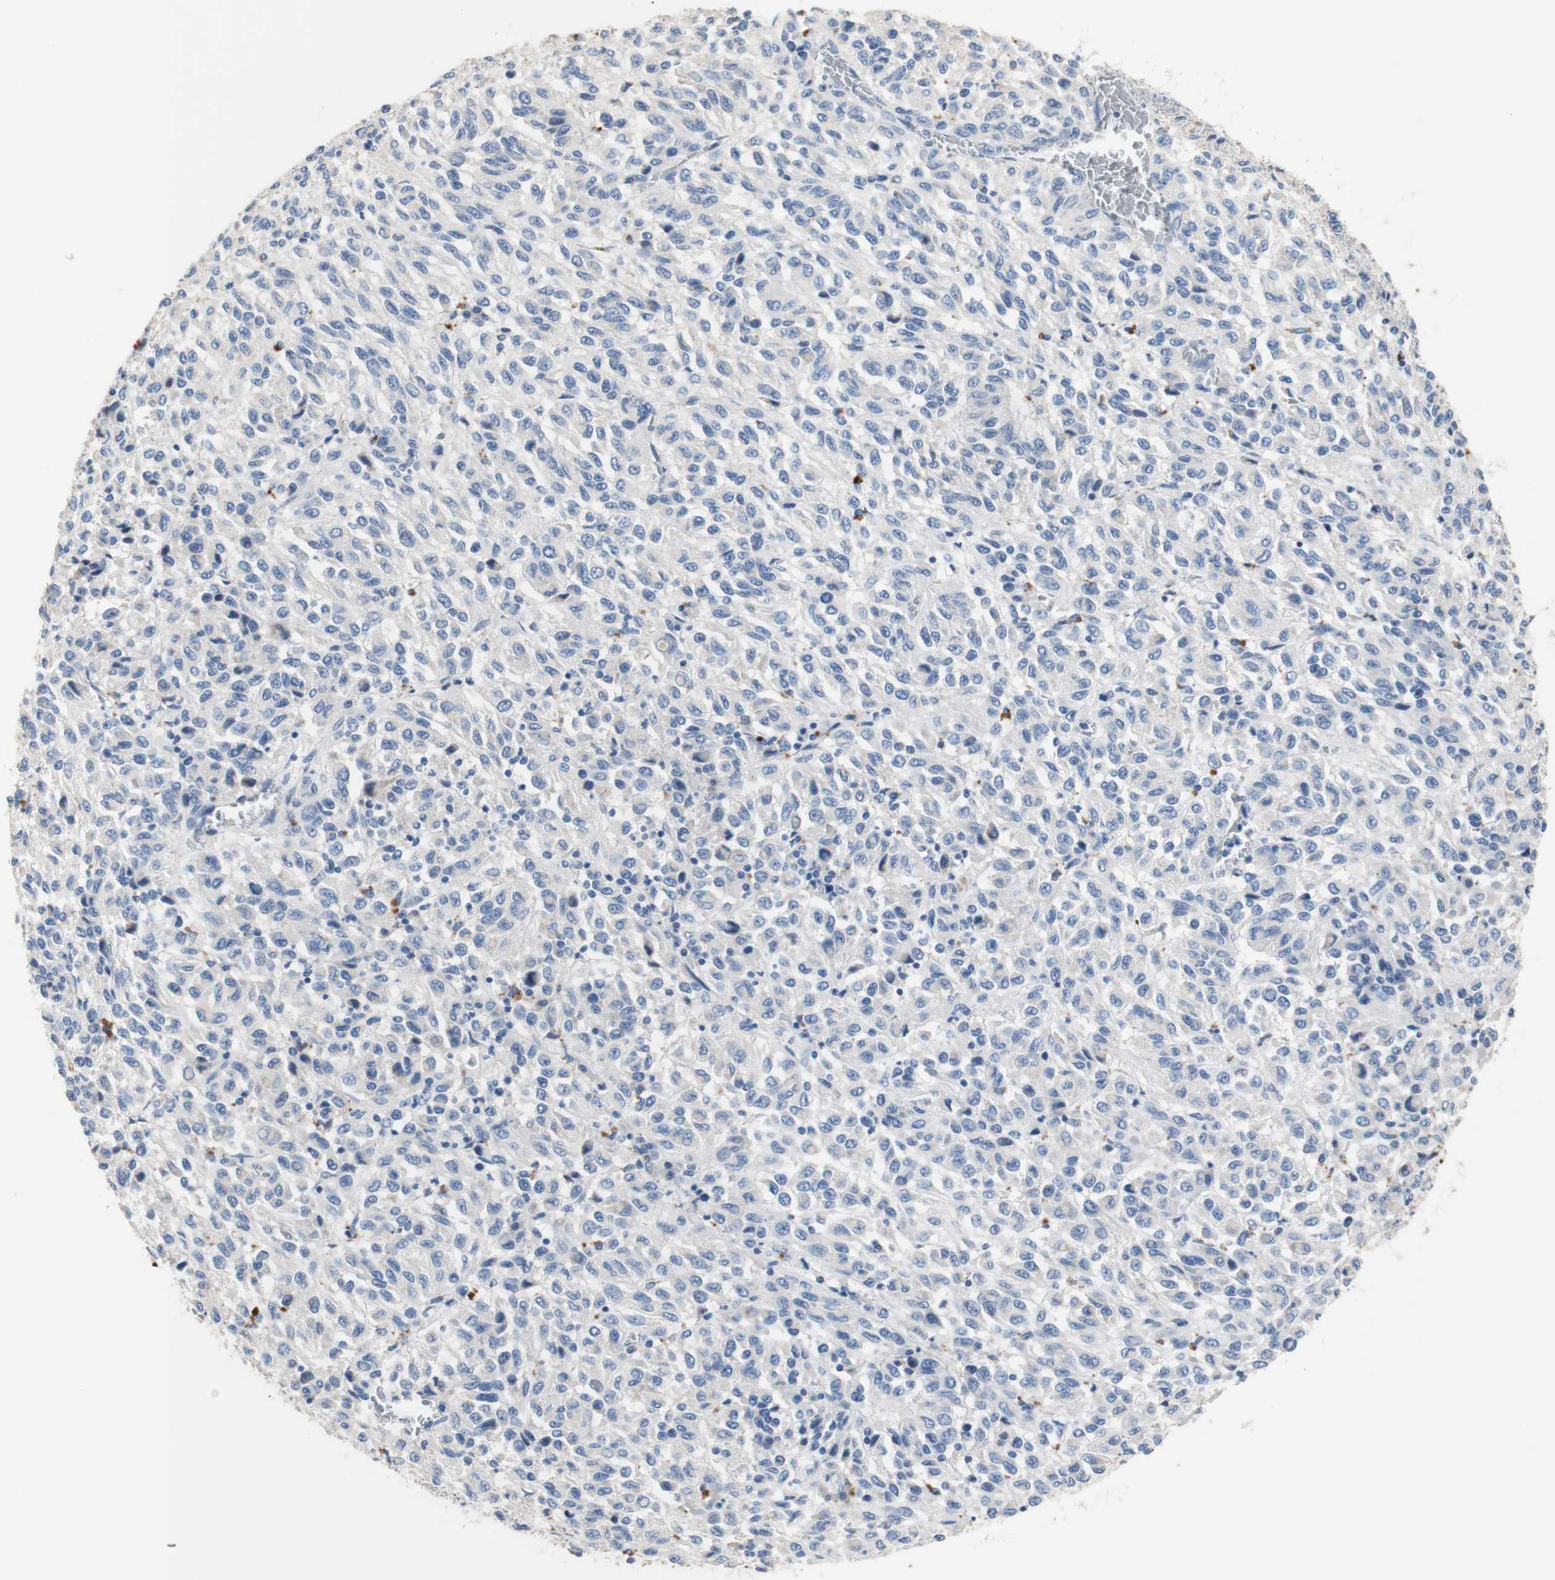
{"staining": {"intensity": "negative", "quantity": "none", "location": "none"}, "tissue": "melanoma", "cell_type": "Tumor cells", "image_type": "cancer", "snomed": [{"axis": "morphology", "description": "Malignant melanoma, Metastatic site"}, {"axis": "topography", "description": "Lung"}], "caption": "Immunohistochemical staining of human malignant melanoma (metastatic site) demonstrates no significant expression in tumor cells.", "gene": "CDON", "patient": {"sex": "male", "age": 64}}